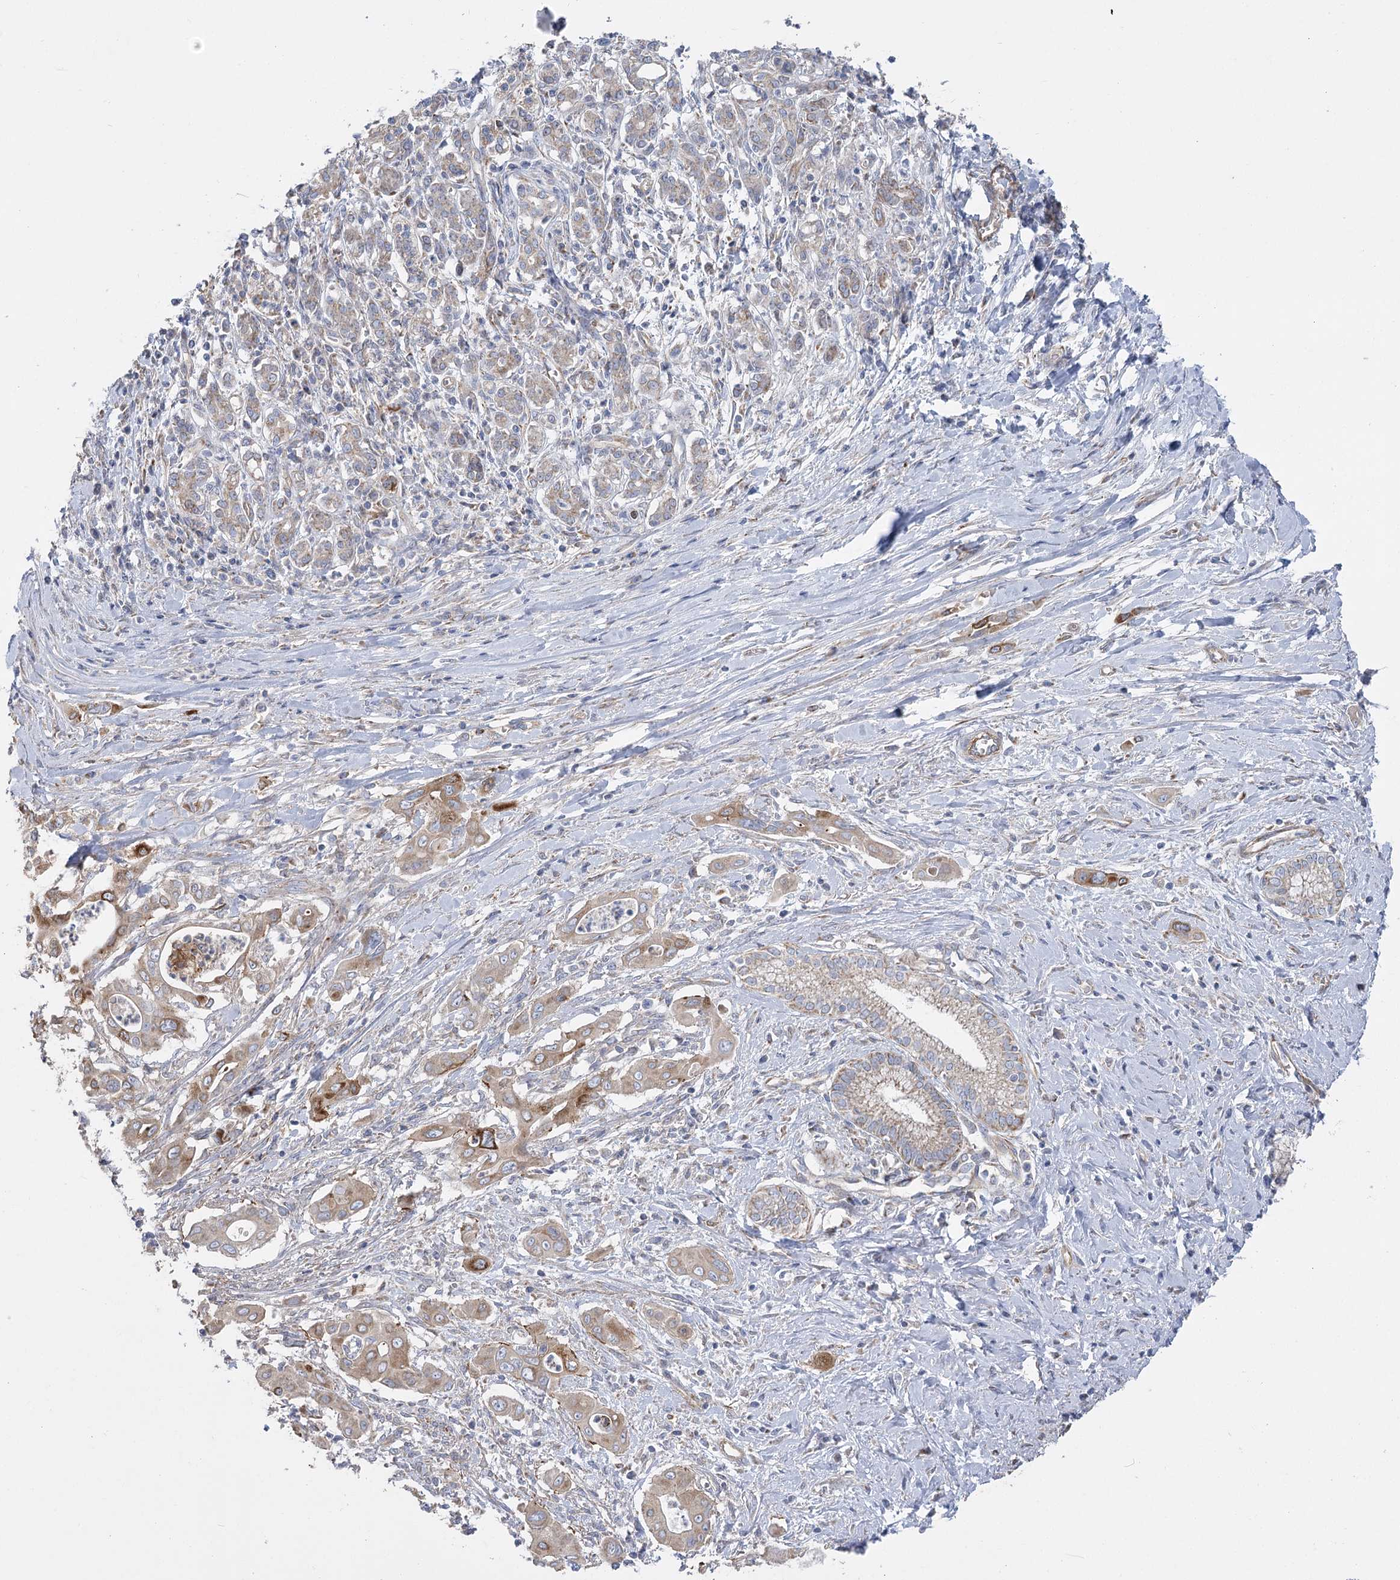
{"staining": {"intensity": "moderate", "quantity": "<25%", "location": "cytoplasmic/membranous"}, "tissue": "pancreatic cancer", "cell_type": "Tumor cells", "image_type": "cancer", "snomed": [{"axis": "morphology", "description": "Adenocarcinoma, NOS"}, {"axis": "topography", "description": "Pancreas"}], "caption": "The micrograph displays staining of pancreatic cancer (adenocarcinoma), revealing moderate cytoplasmic/membranous protein positivity (brown color) within tumor cells.", "gene": "RMDN2", "patient": {"sex": "male", "age": 58}}